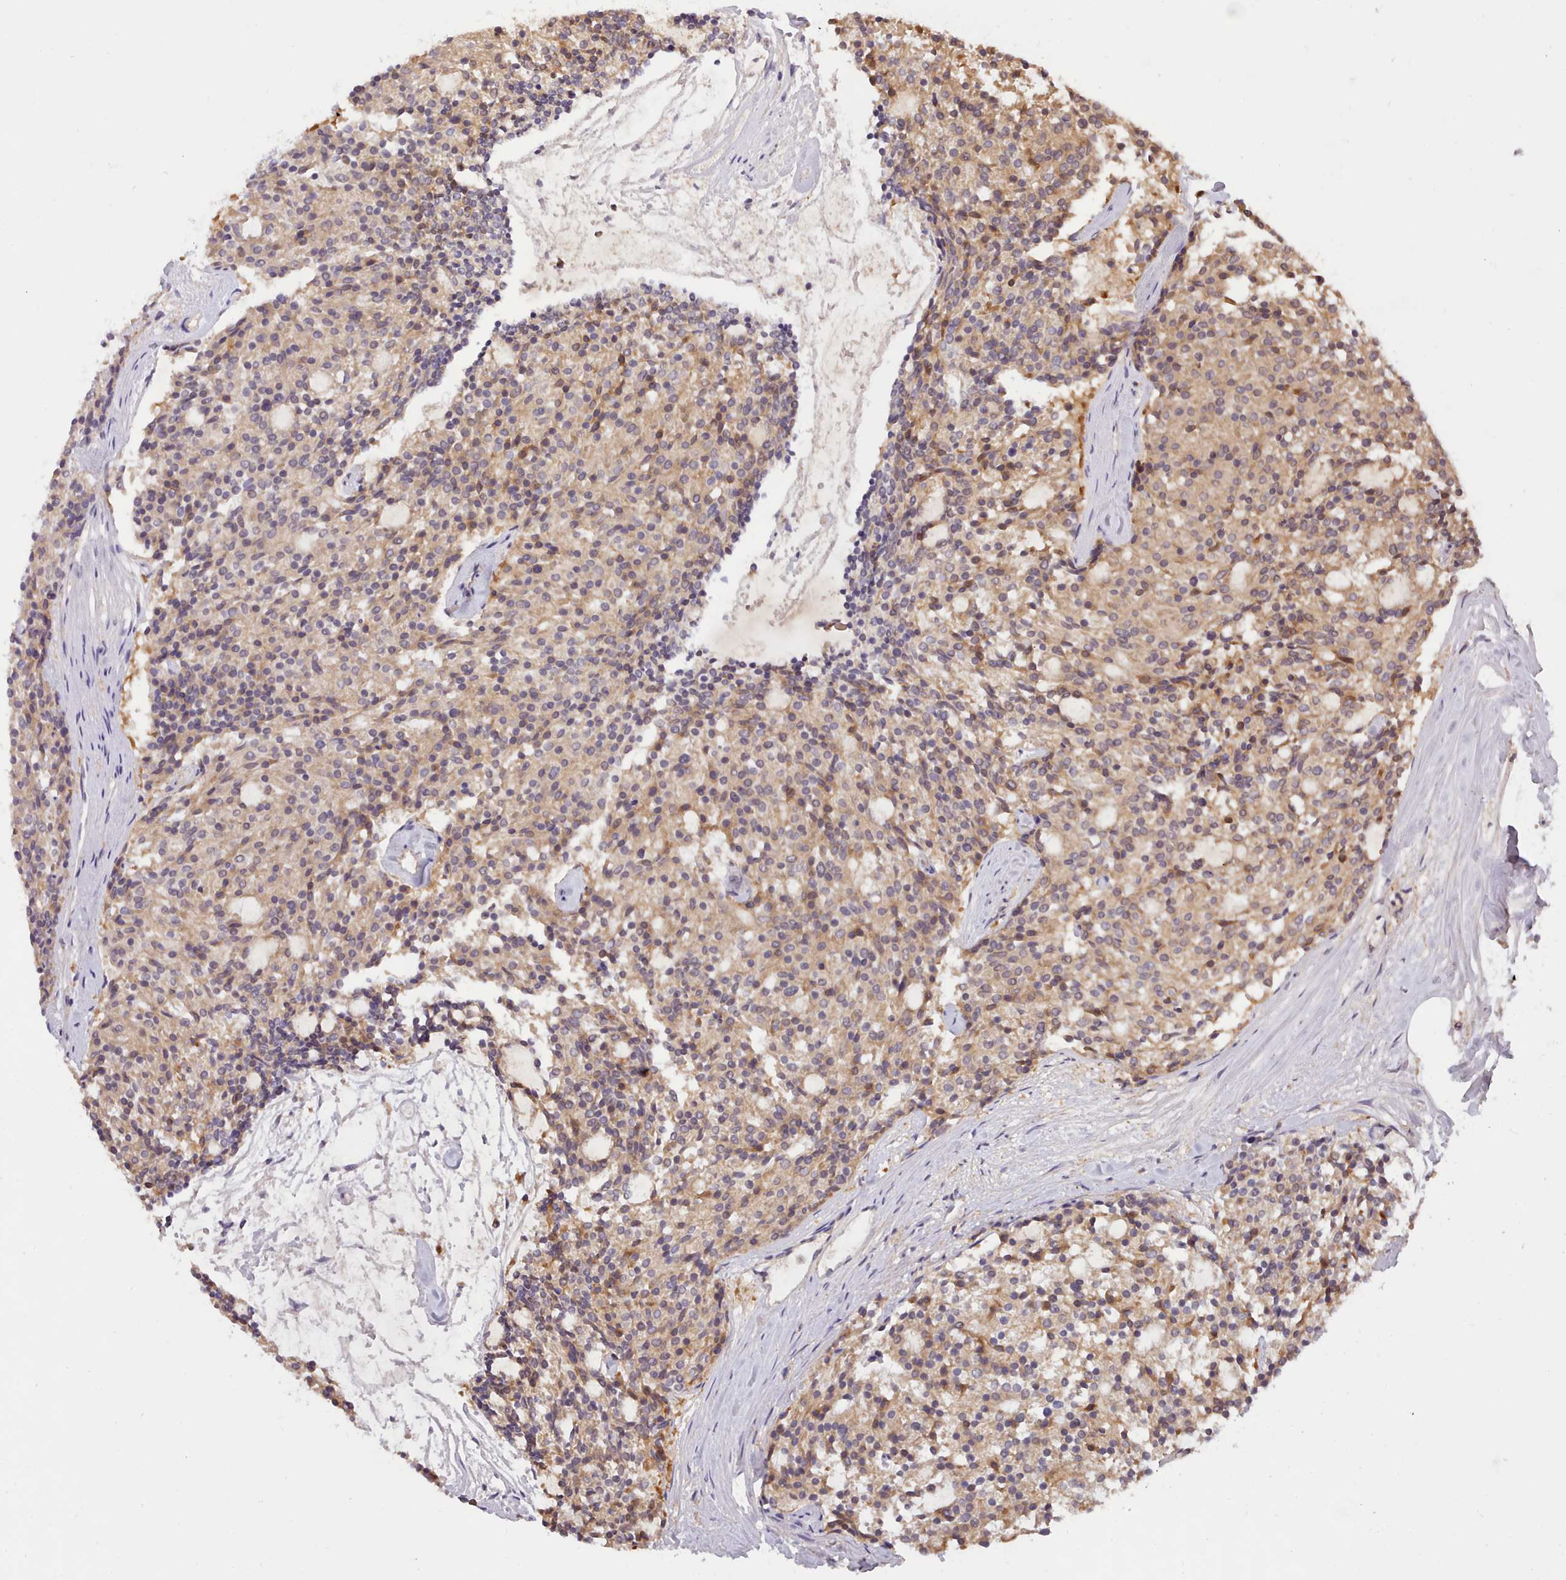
{"staining": {"intensity": "moderate", "quantity": "25%-75%", "location": "cytoplasmic/membranous"}, "tissue": "carcinoid", "cell_type": "Tumor cells", "image_type": "cancer", "snomed": [{"axis": "morphology", "description": "Carcinoid, malignant, NOS"}, {"axis": "topography", "description": "Pancreas"}], "caption": "Moderate cytoplasmic/membranous staining for a protein is appreciated in about 25%-75% of tumor cells of carcinoid using immunohistochemistry.", "gene": "ARL17A", "patient": {"sex": "female", "age": 54}}